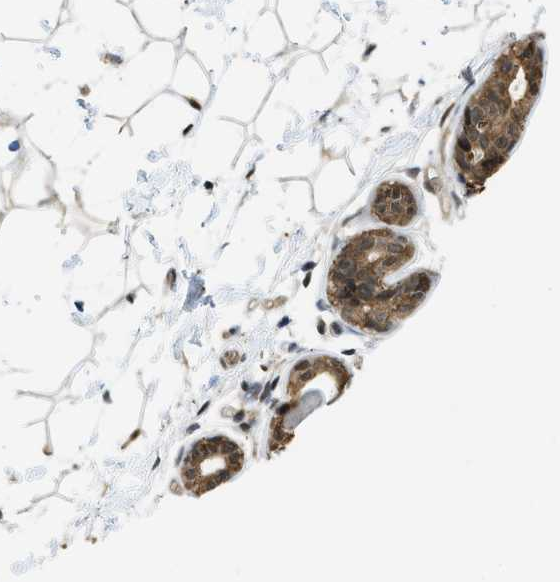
{"staining": {"intensity": "moderate", "quantity": ">75%", "location": "cytoplasmic/membranous,nuclear"}, "tissue": "breast", "cell_type": "Adipocytes", "image_type": "normal", "snomed": [{"axis": "morphology", "description": "Normal tissue, NOS"}, {"axis": "topography", "description": "Breast"}], "caption": "Adipocytes reveal moderate cytoplasmic/membranous,nuclear expression in approximately >75% of cells in normal breast. The staining is performed using DAB brown chromogen to label protein expression. The nuclei are counter-stained blue using hematoxylin.", "gene": "PSMC5", "patient": {"sex": "female", "age": 22}}